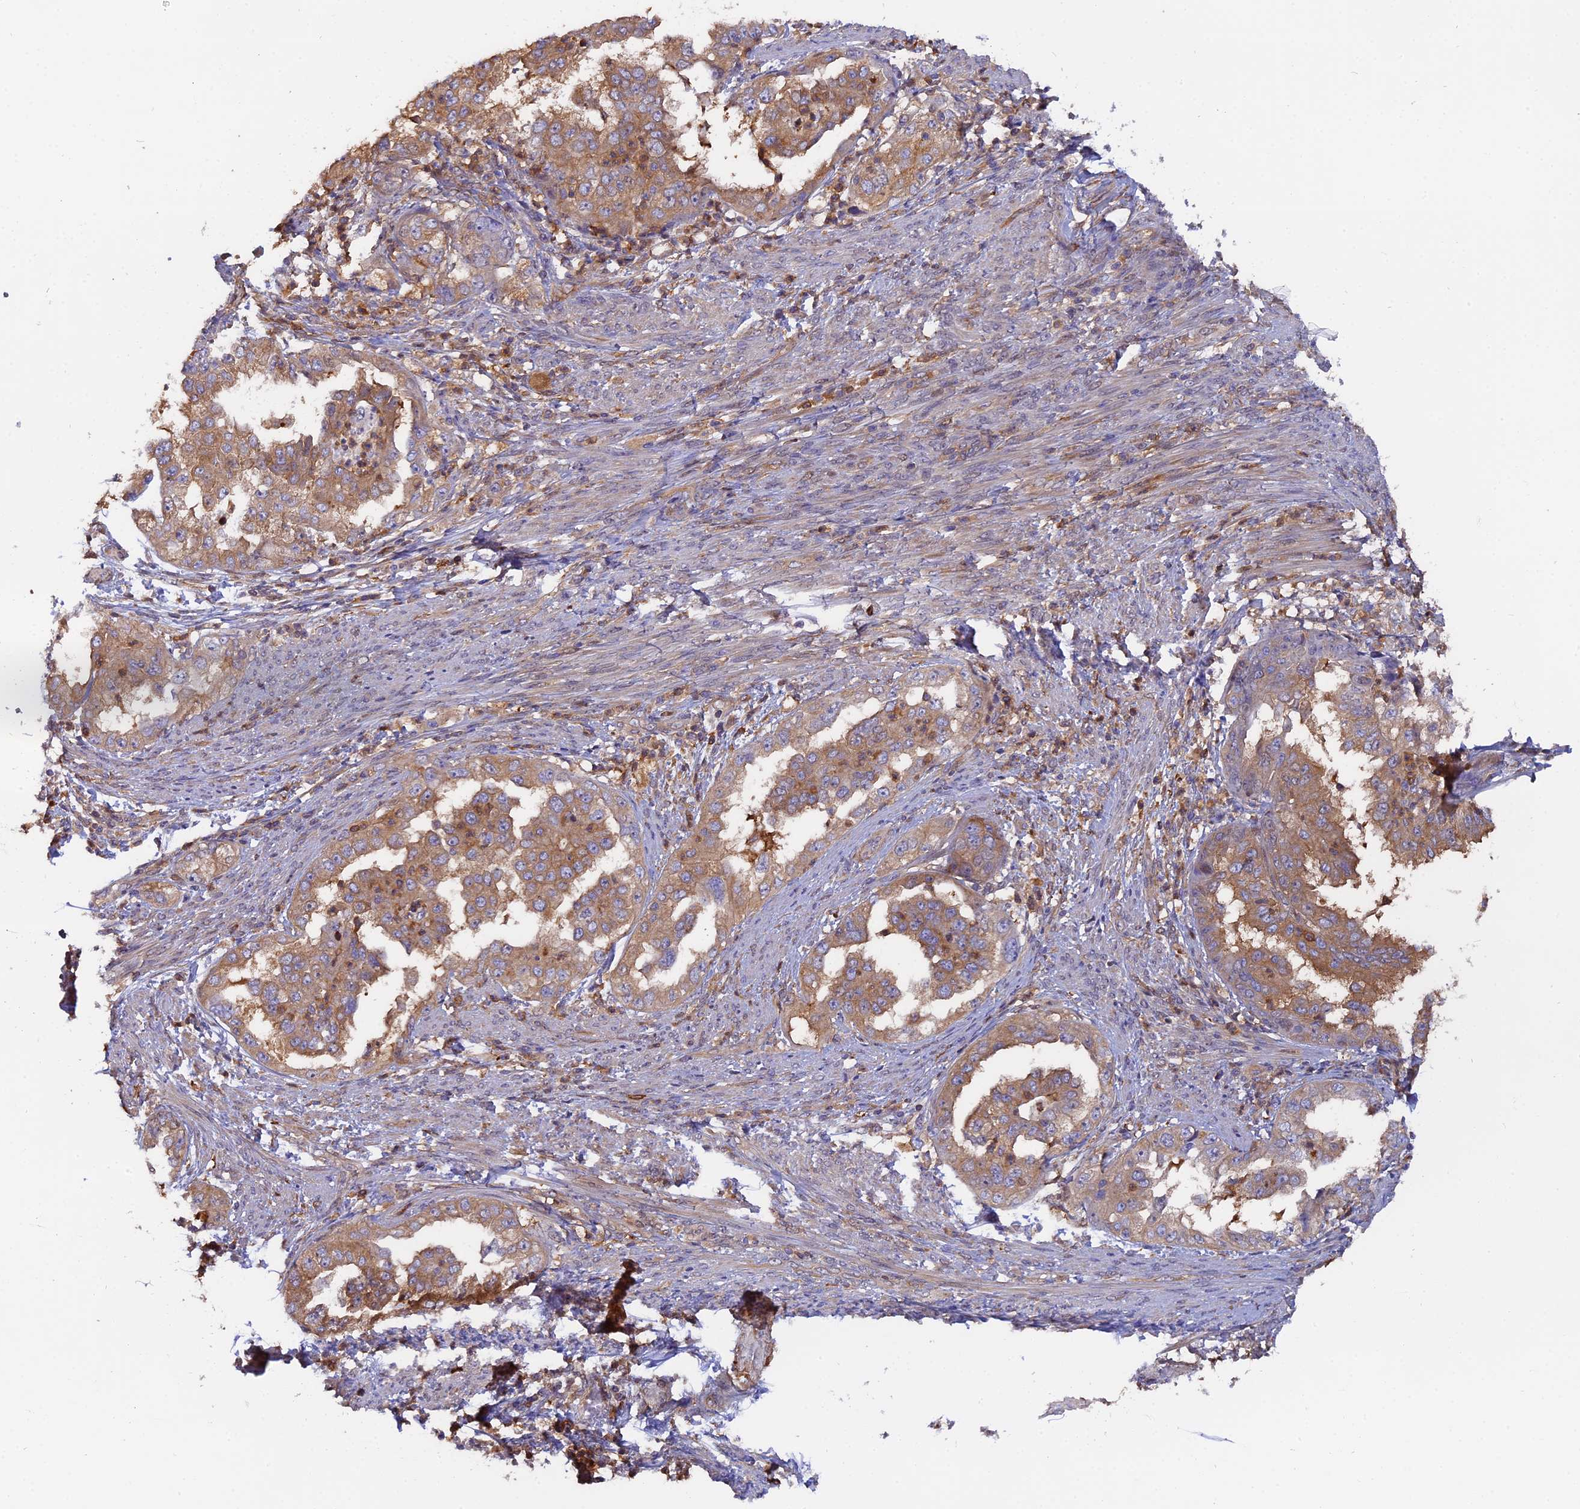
{"staining": {"intensity": "moderate", "quantity": ">75%", "location": "cytoplasmic/membranous"}, "tissue": "endometrial cancer", "cell_type": "Tumor cells", "image_type": "cancer", "snomed": [{"axis": "morphology", "description": "Adenocarcinoma, NOS"}, {"axis": "topography", "description": "Endometrium"}], "caption": "Immunohistochemical staining of endometrial adenocarcinoma reveals medium levels of moderate cytoplasmic/membranous protein expression in about >75% of tumor cells.", "gene": "FAM118B", "patient": {"sex": "female", "age": 85}}